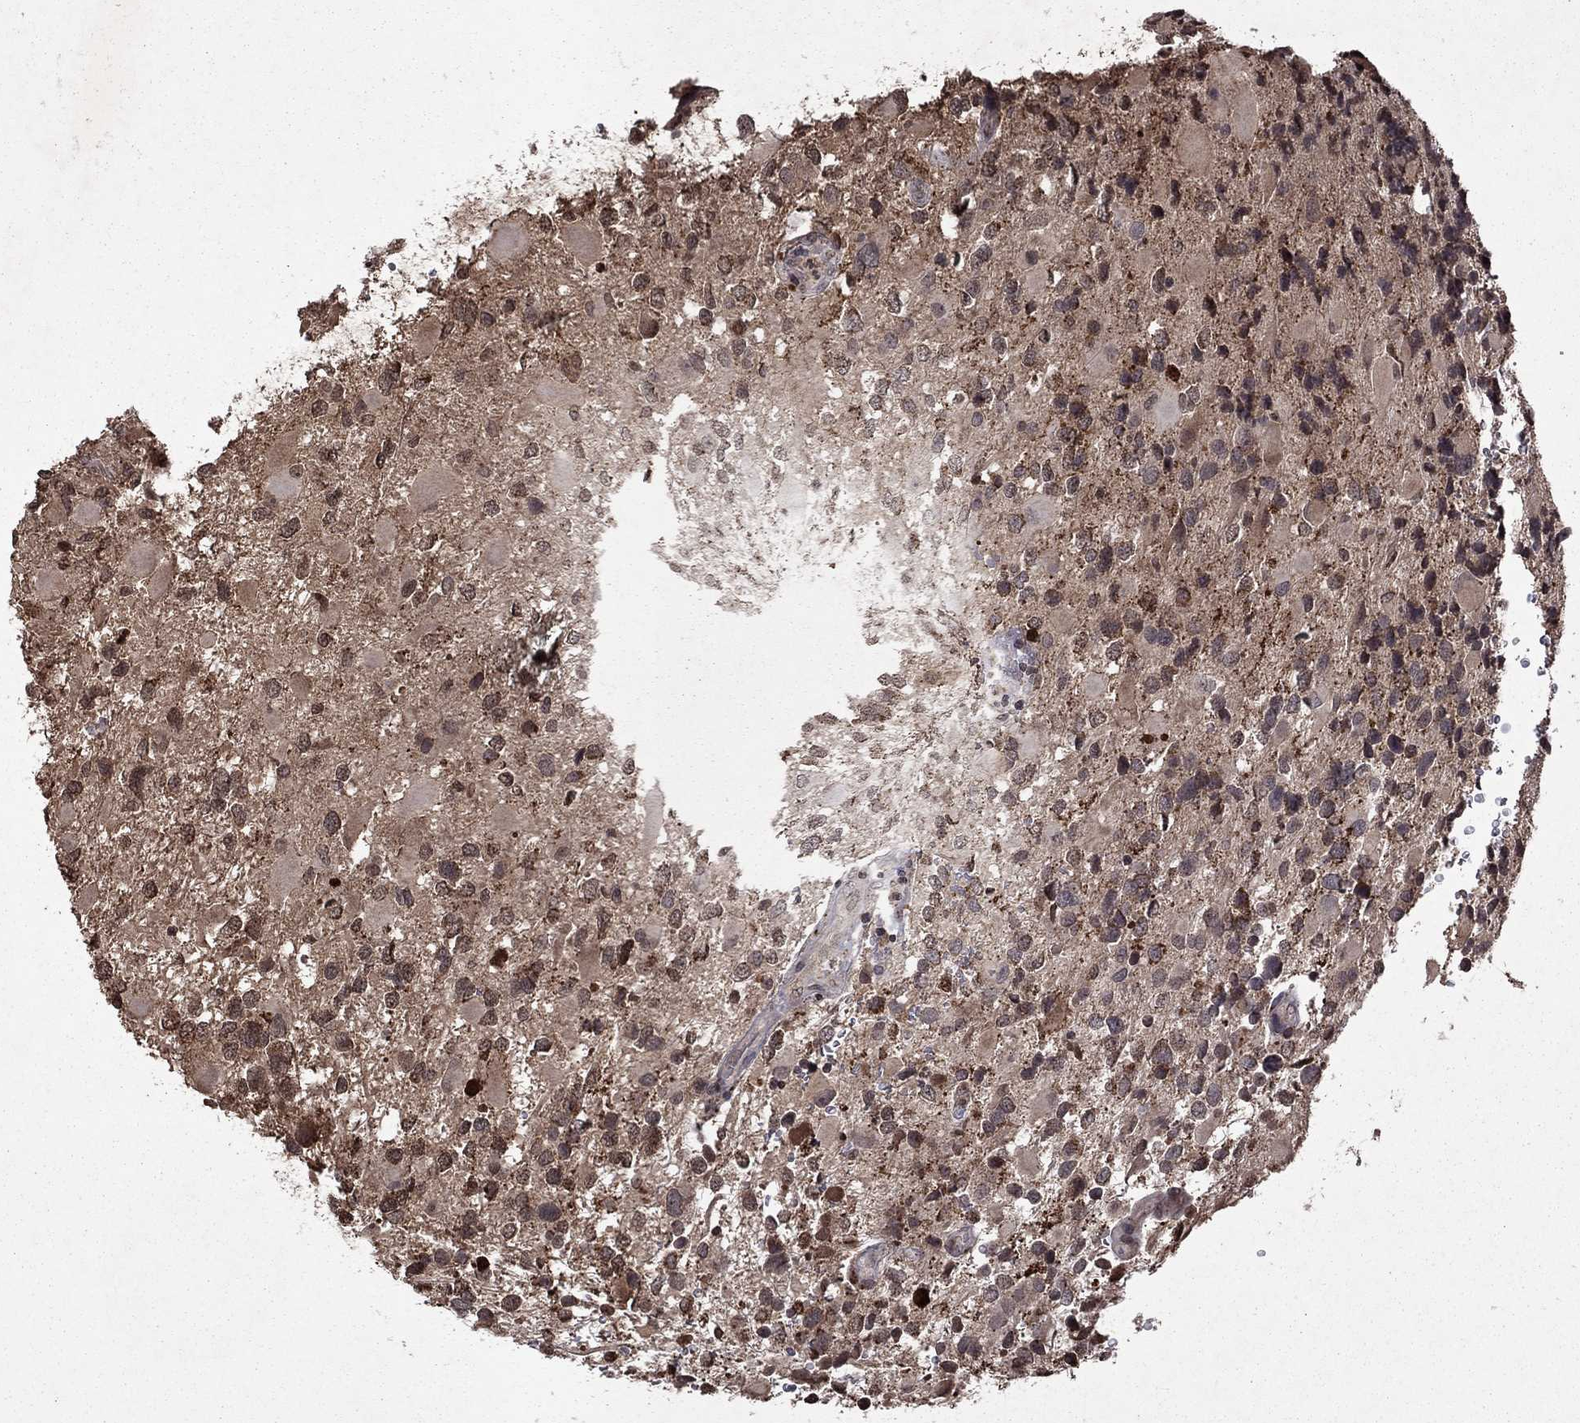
{"staining": {"intensity": "negative", "quantity": "none", "location": "none"}, "tissue": "glioma", "cell_type": "Tumor cells", "image_type": "cancer", "snomed": [{"axis": "morphology", "description": "Glioma, malignant, Low grade"}, {"axis": "topography", "description": "Brain"}], "caption": "A histopathology image of glioma stained for a protein demonstrates no brown staining in tumor cells.", "gene": "NLGN1", "patient": {"sex": "female", "age": 32}}